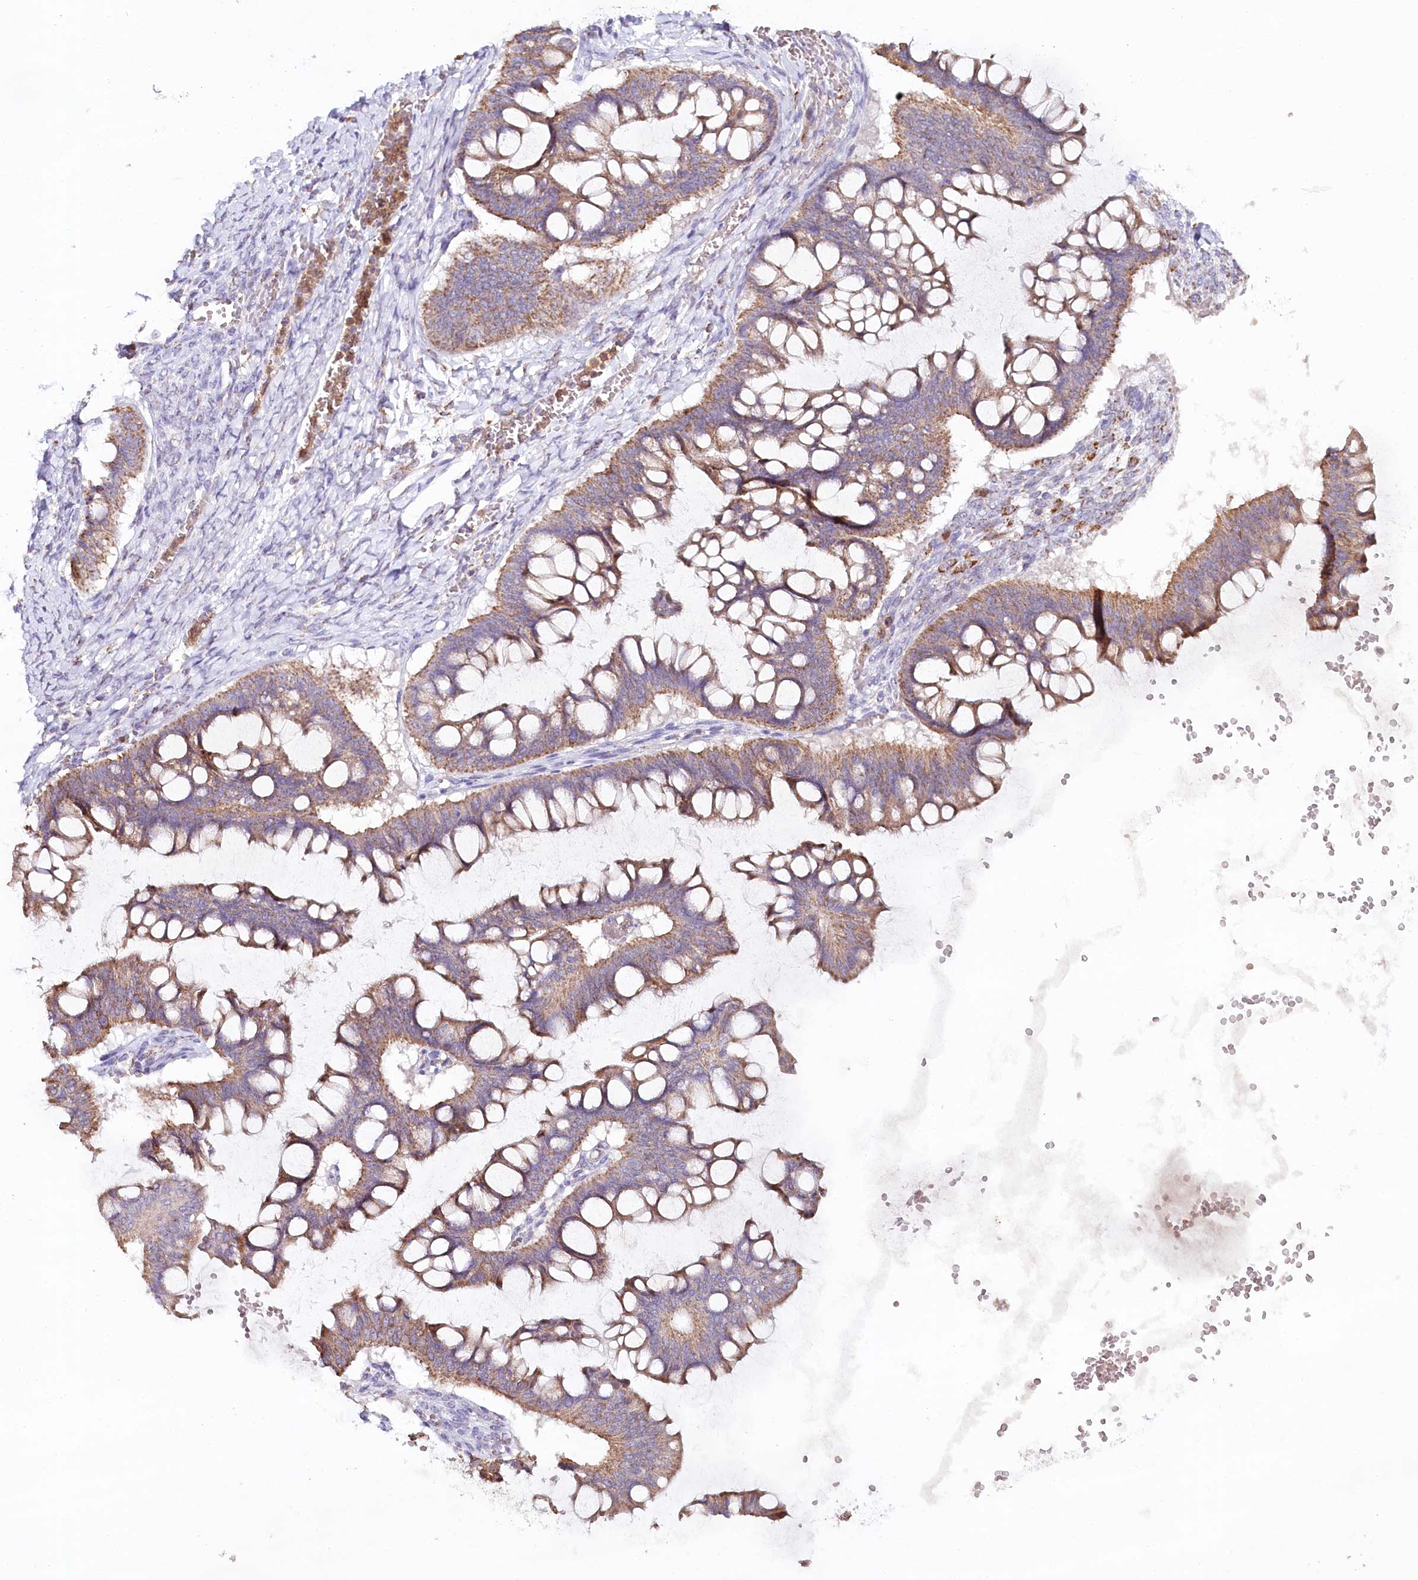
{"staining": {"intensity": "moderate", "quantity": "25%-75%", "location": "cytoplasmic/membranous"}, "tissue": "ovarian cancer", "cell_type": "Tumor cells", "image_type": "cancer", "snomed": [{"axis": "morphology", "description": "Cystadenocarcinoma, mucinous, NOS"}, {"axis": "topography", "description": "Ovary"}], "caption": "Human mucinous cystadenocarcinoma (ovarian) stained with a protein marker exhibits moderate staining in tumor cells.", "gene": "MMP25", "patient": {"sex": "female", "age": 73}}